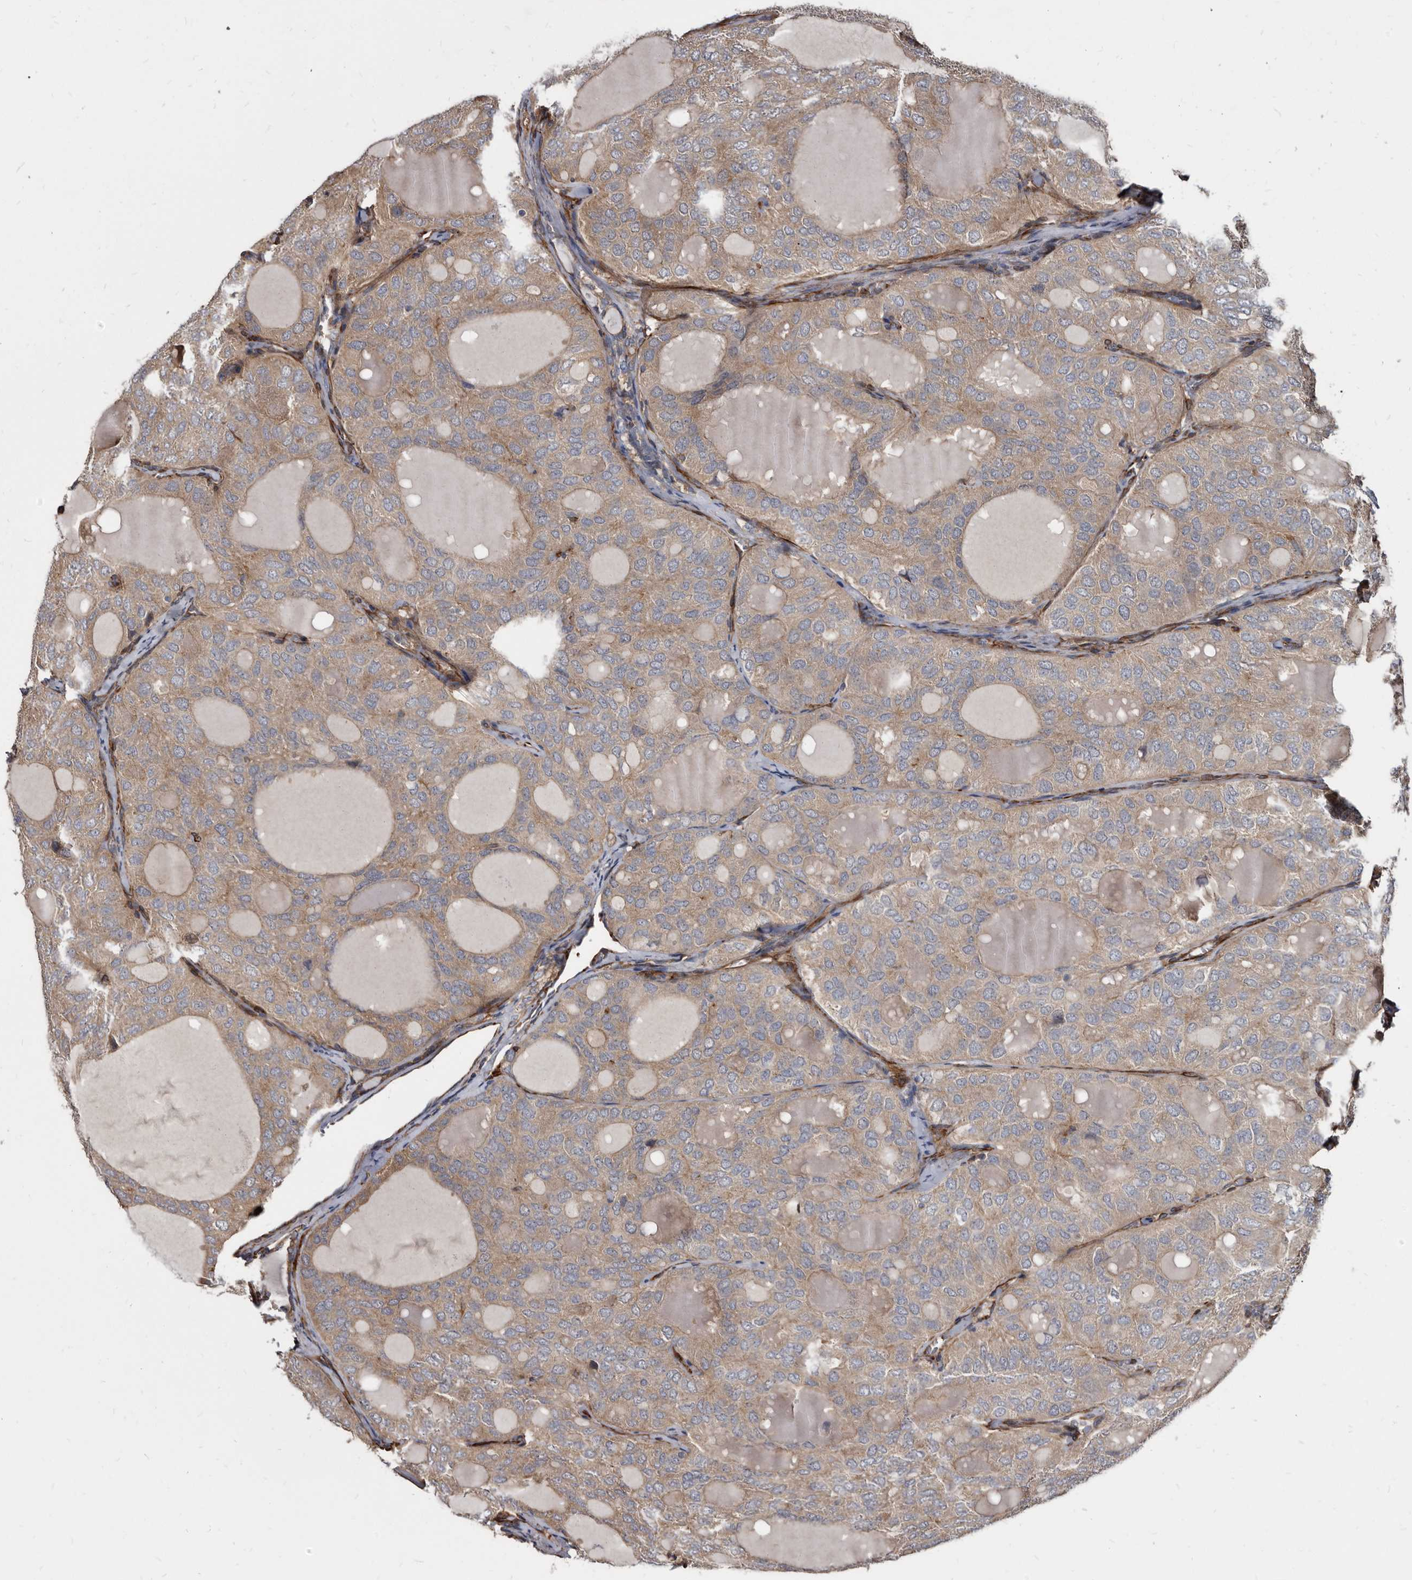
{"staining": {"intensity": "weak", "quantity": ">75%", "location": "cytoplasmic/membranous"}, "tissue": "thyroid cancer", "cell_type": "Tumor cells", "image_type": "cancer", "snomed": [{"axis": "morphology", "description": "Follicular adenoma carcinoma, NOS"}, {"axis": "topography", "description": "Thyroid gland"}], "caption": "IHC staining of thyroid follicular adenoma carcinoma, which exhibits low levels of weak cytoplasmic/membranous staining in about >75% of tumor cells indicating weak cytoplasmic/membranous protein expression. The staining was performed using DAB (brown) for protein detection and nuclei were counterstained in hematoxylin (blue).", "gene": "KCTD20", "patient": {"sex": "male", "age": 75}}